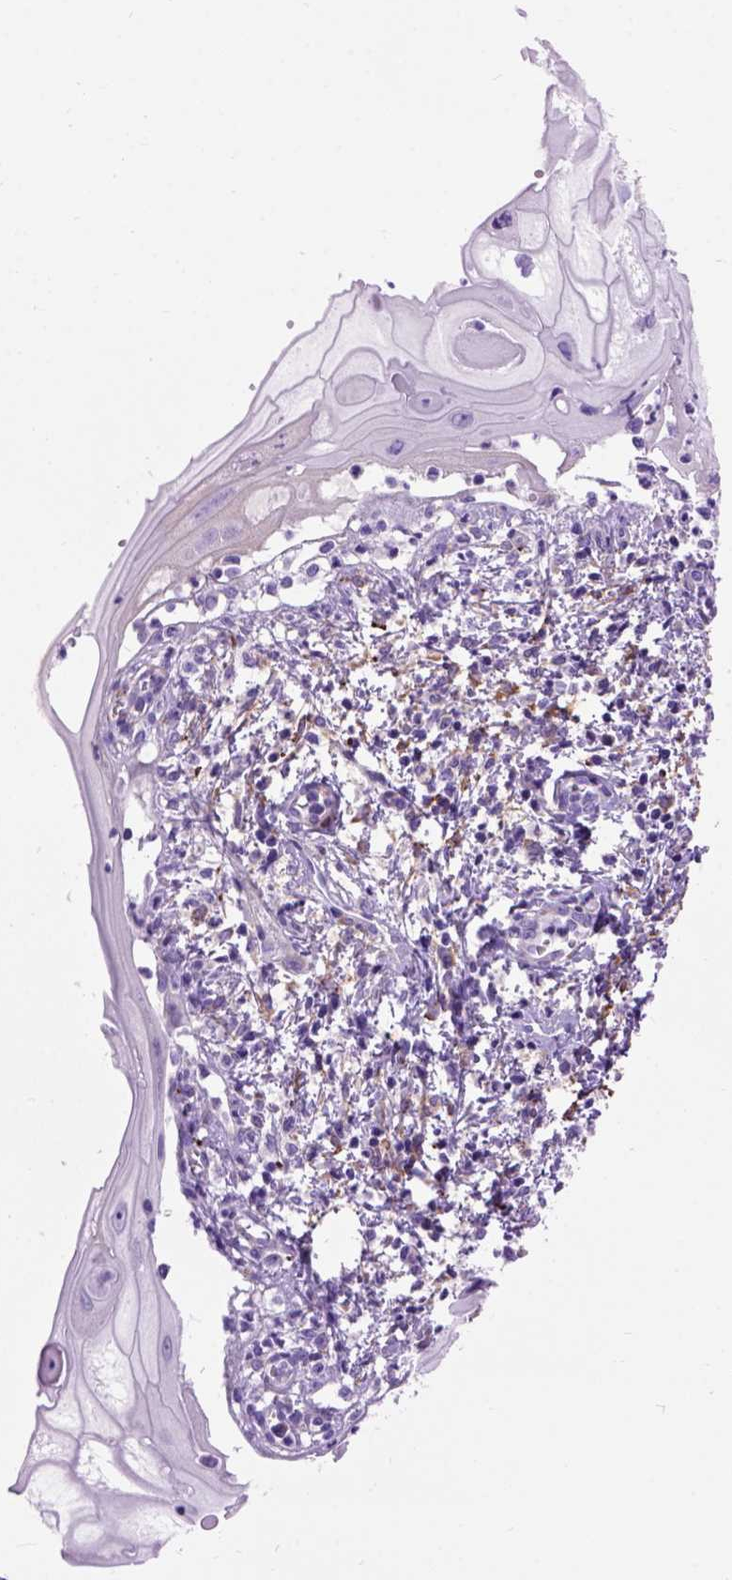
{"staining": {"intensity": "negative", "quantity": "none", "location": "none"}, "tissue": "cervical cancer", "cell_type": "Tumor cells", "image_type": "cancer", "snomed": [{"axis": "morphology", "description": "Squamous cell carcinoma, NOS"}, {"axis": "topography", "description": "Cervix"}], "caption": "Immunohistochemistry of cervical squamous cell carcinoma shows no positivity in tumor cells.", "gene": "MAPT", "patient": {"sex": "female", "age": 30}}